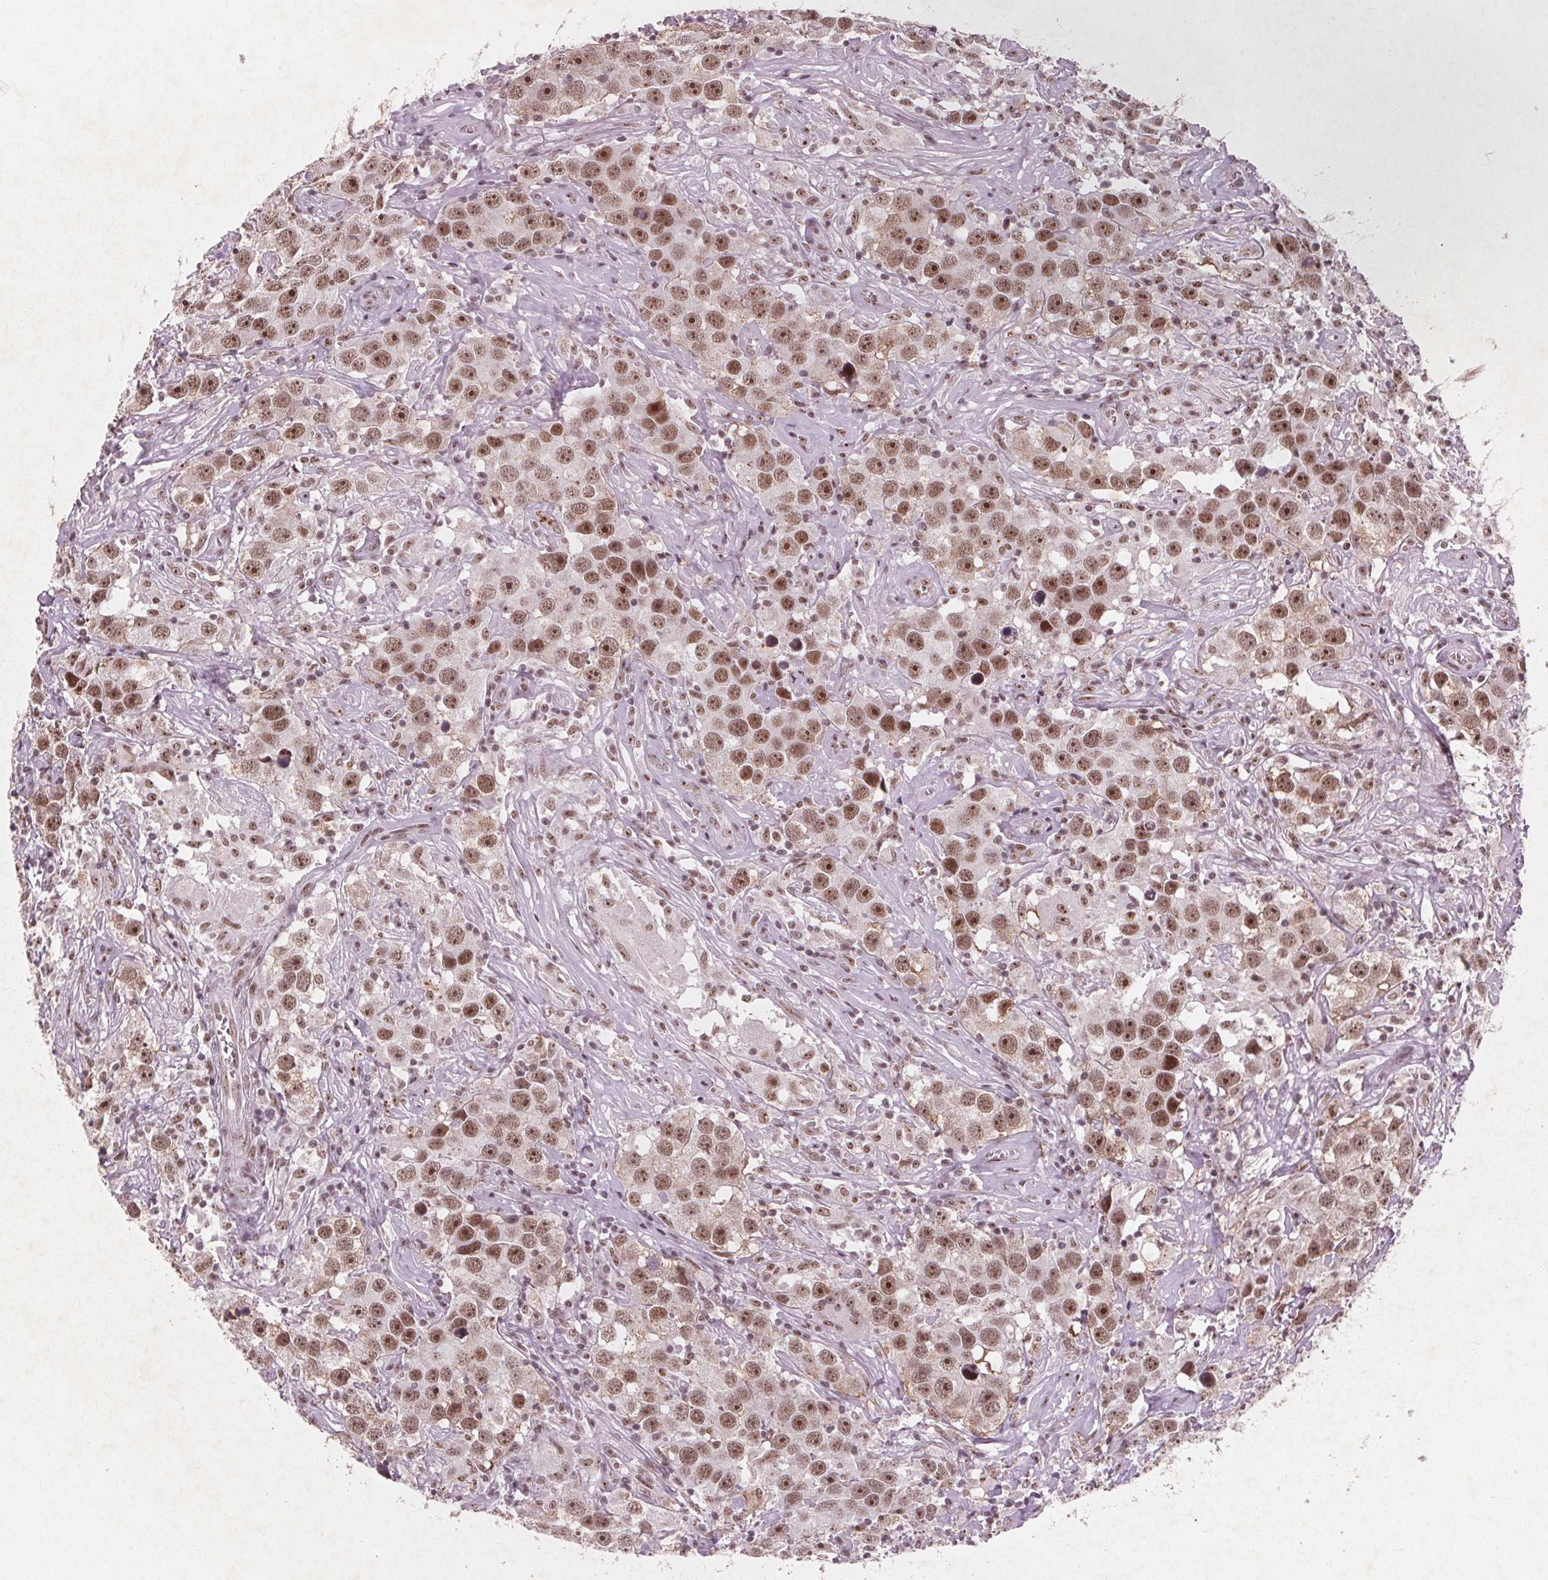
{"staining": {"intensity": "moderate", "quantity": ">75%", "location": "nuclear"}, "tissue": "testis cancer", "cell_type": "Tumor cells", "image_type": "cancer", "snomed": [{"axis": "morphology", "description": "Seminoma, NOS"}, {"axis": "topography", "description": "Testis"}], "caption": "The micrograph reveals immunohistochemical staining of testis cancer (seminoma). There is moderate nuclear staining is appreciated in about >75% of tumor cells.", "gene": "RPS6KA2", "patient": {"sex": "male", "age": 49}}